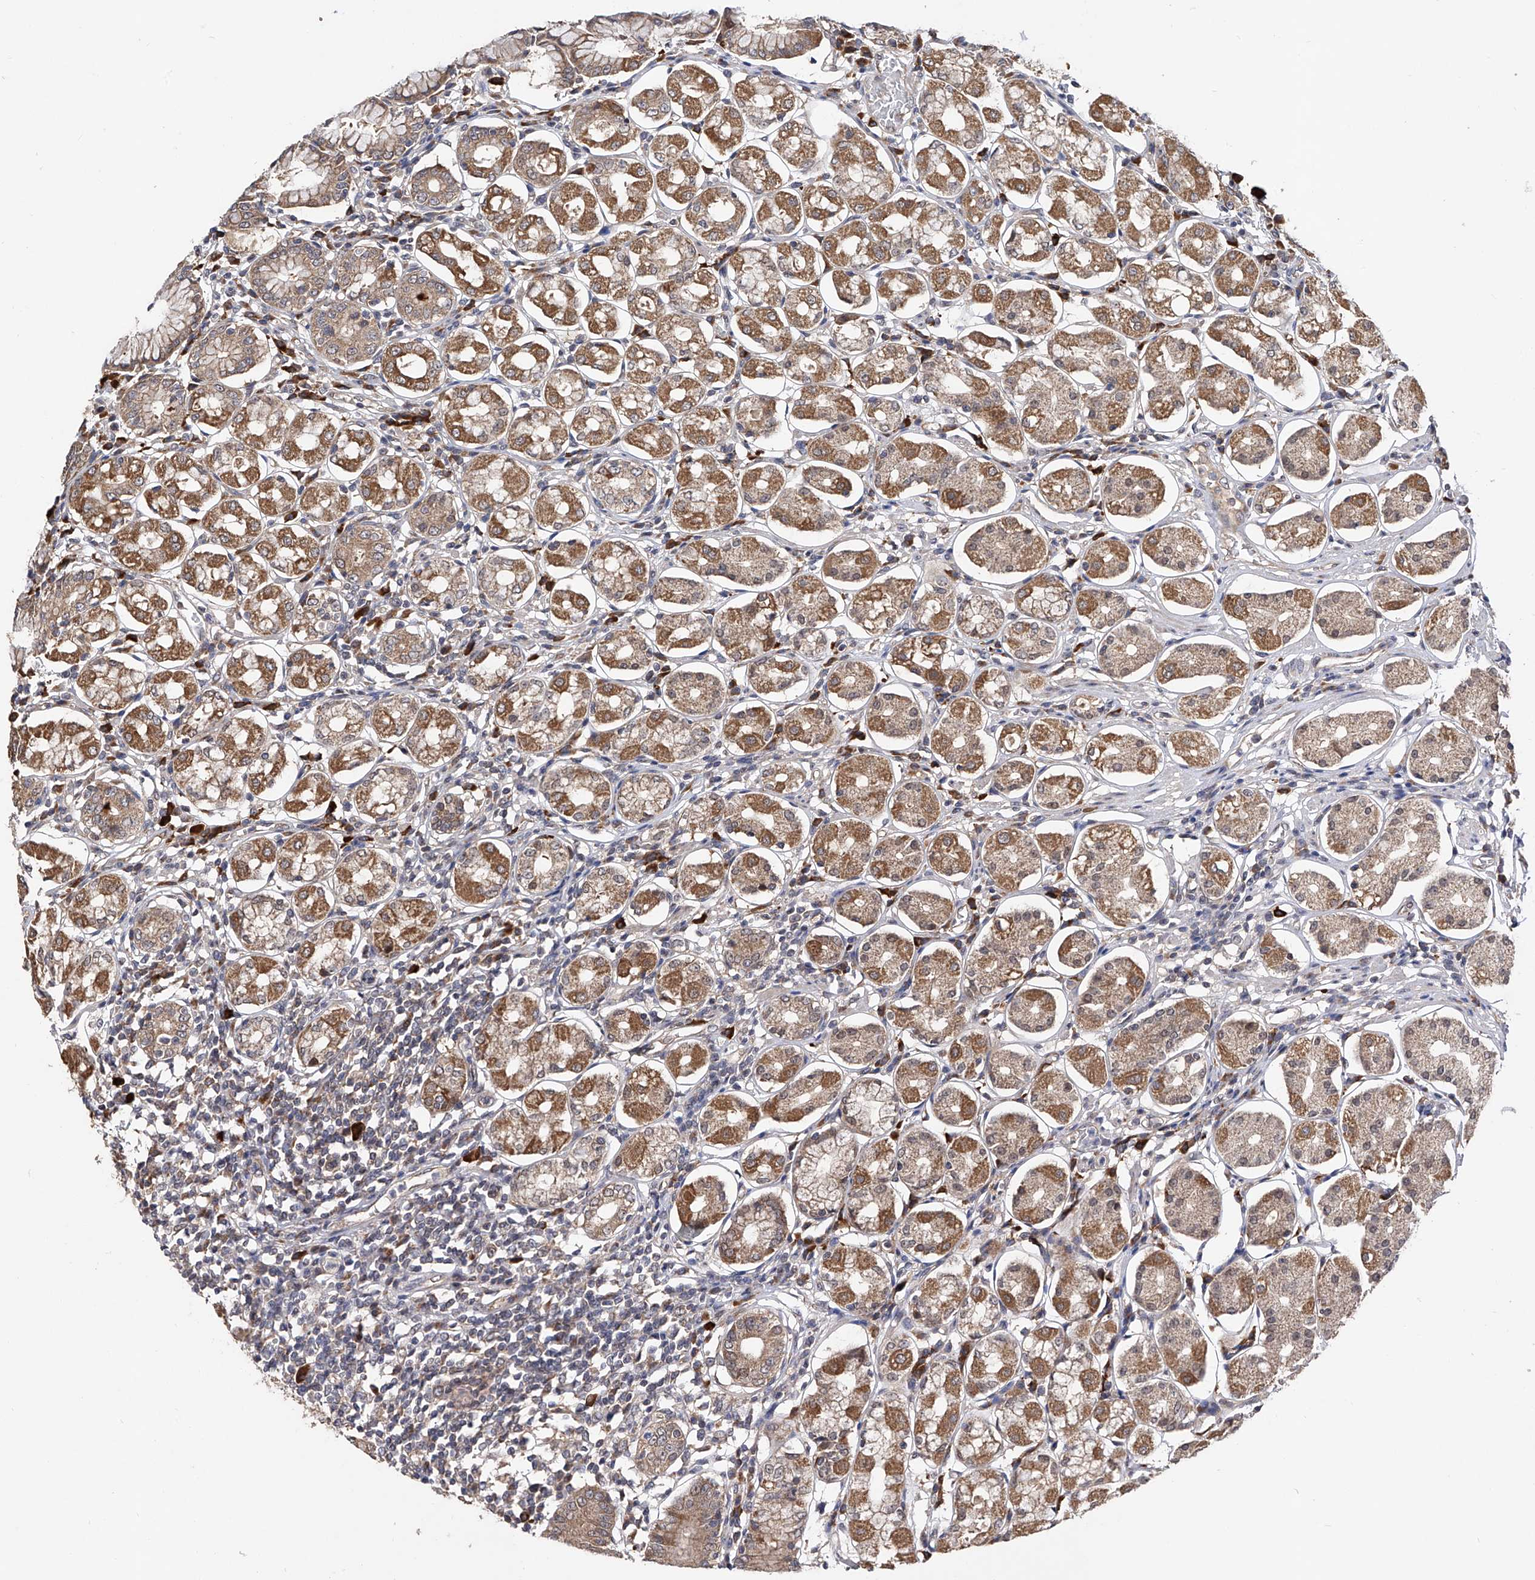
{"staining": {"intensity": "moderate", "quantity": ">75%", "location": "cytoplasmic/membranous"}, "tissue": "stomach", "cell_type": "Glandular cells", "image_type": "normal", "snomed": [{"axis": "morphology", "description": "Normal tissue, NOS"}, {"axis": "topography", "description": "Stomach, lower"}], "caption": "Immunohistochemical staining of benign human stomach exhibits >75% levels of moderate cytoplasmic/membranous protein staining in approximately >75% of glandular cells.", "gene": "USP45", "patient": {"sex": "female", "age": 56}}